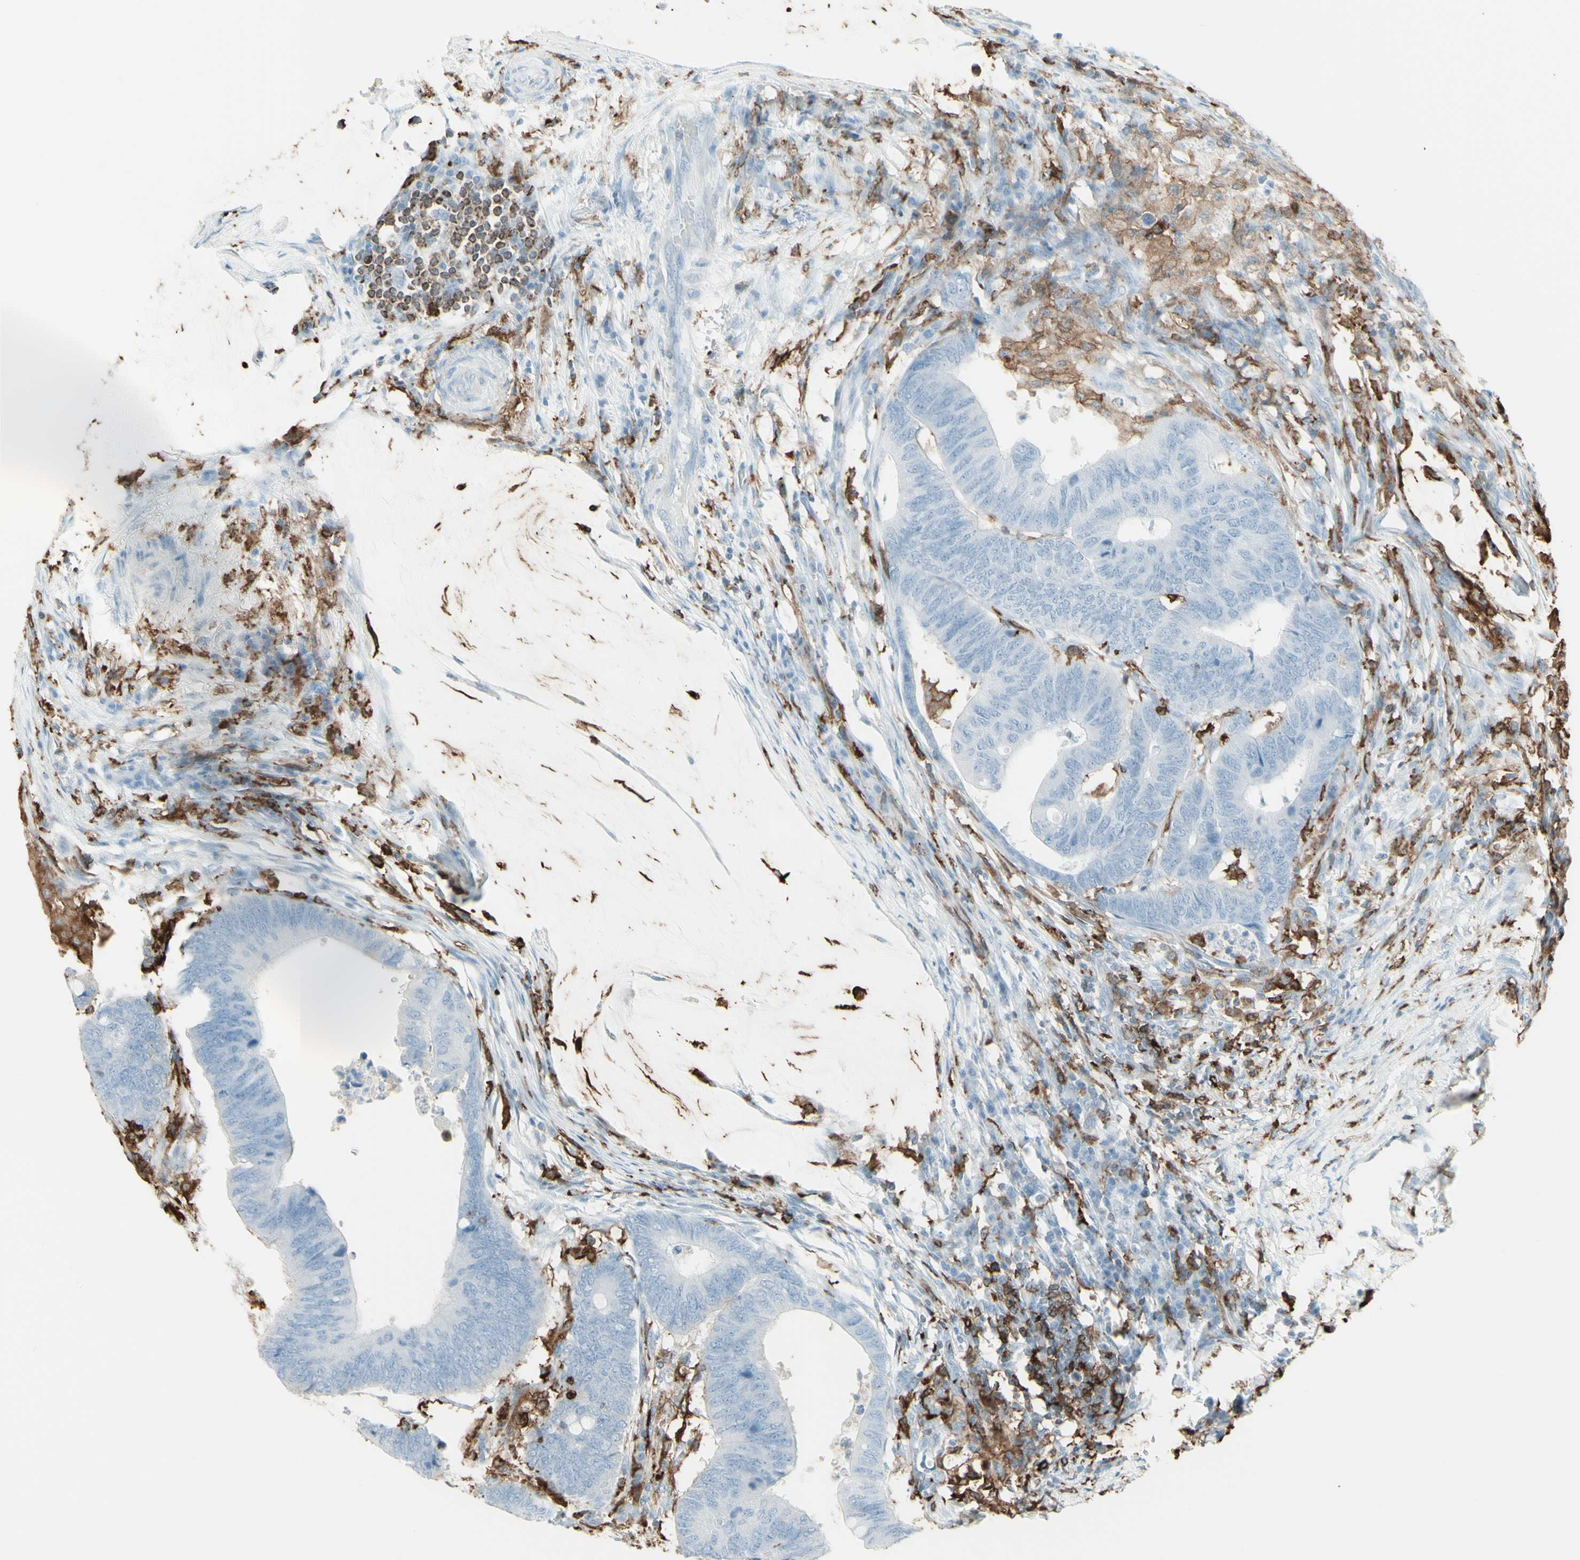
{"staining": {"intensity": "negative", "quantity": "none", "location": "none"}, "tissue": "colorectal cancer", "cell_type": "Tumor cells", "image_type": "cancer", "snomed": [{"axis": "morphology", "description": "Normal tissue, NOS"}, {"axis": "morphology", "description": "Adenocarcinoma, NOS"}, {"axis": "topography", "description": "Rectum"}, {"axis": "topography", "description": "Peripheral nerve tissue"}], "caption": "Colorectal cancer (adenocarcinoma) stained for a protein using immunohistochemistry demonstrates no staining tumor cells.", "gene": "HLA-DPB1", "patient": {"sex": "male", "age": 92}}